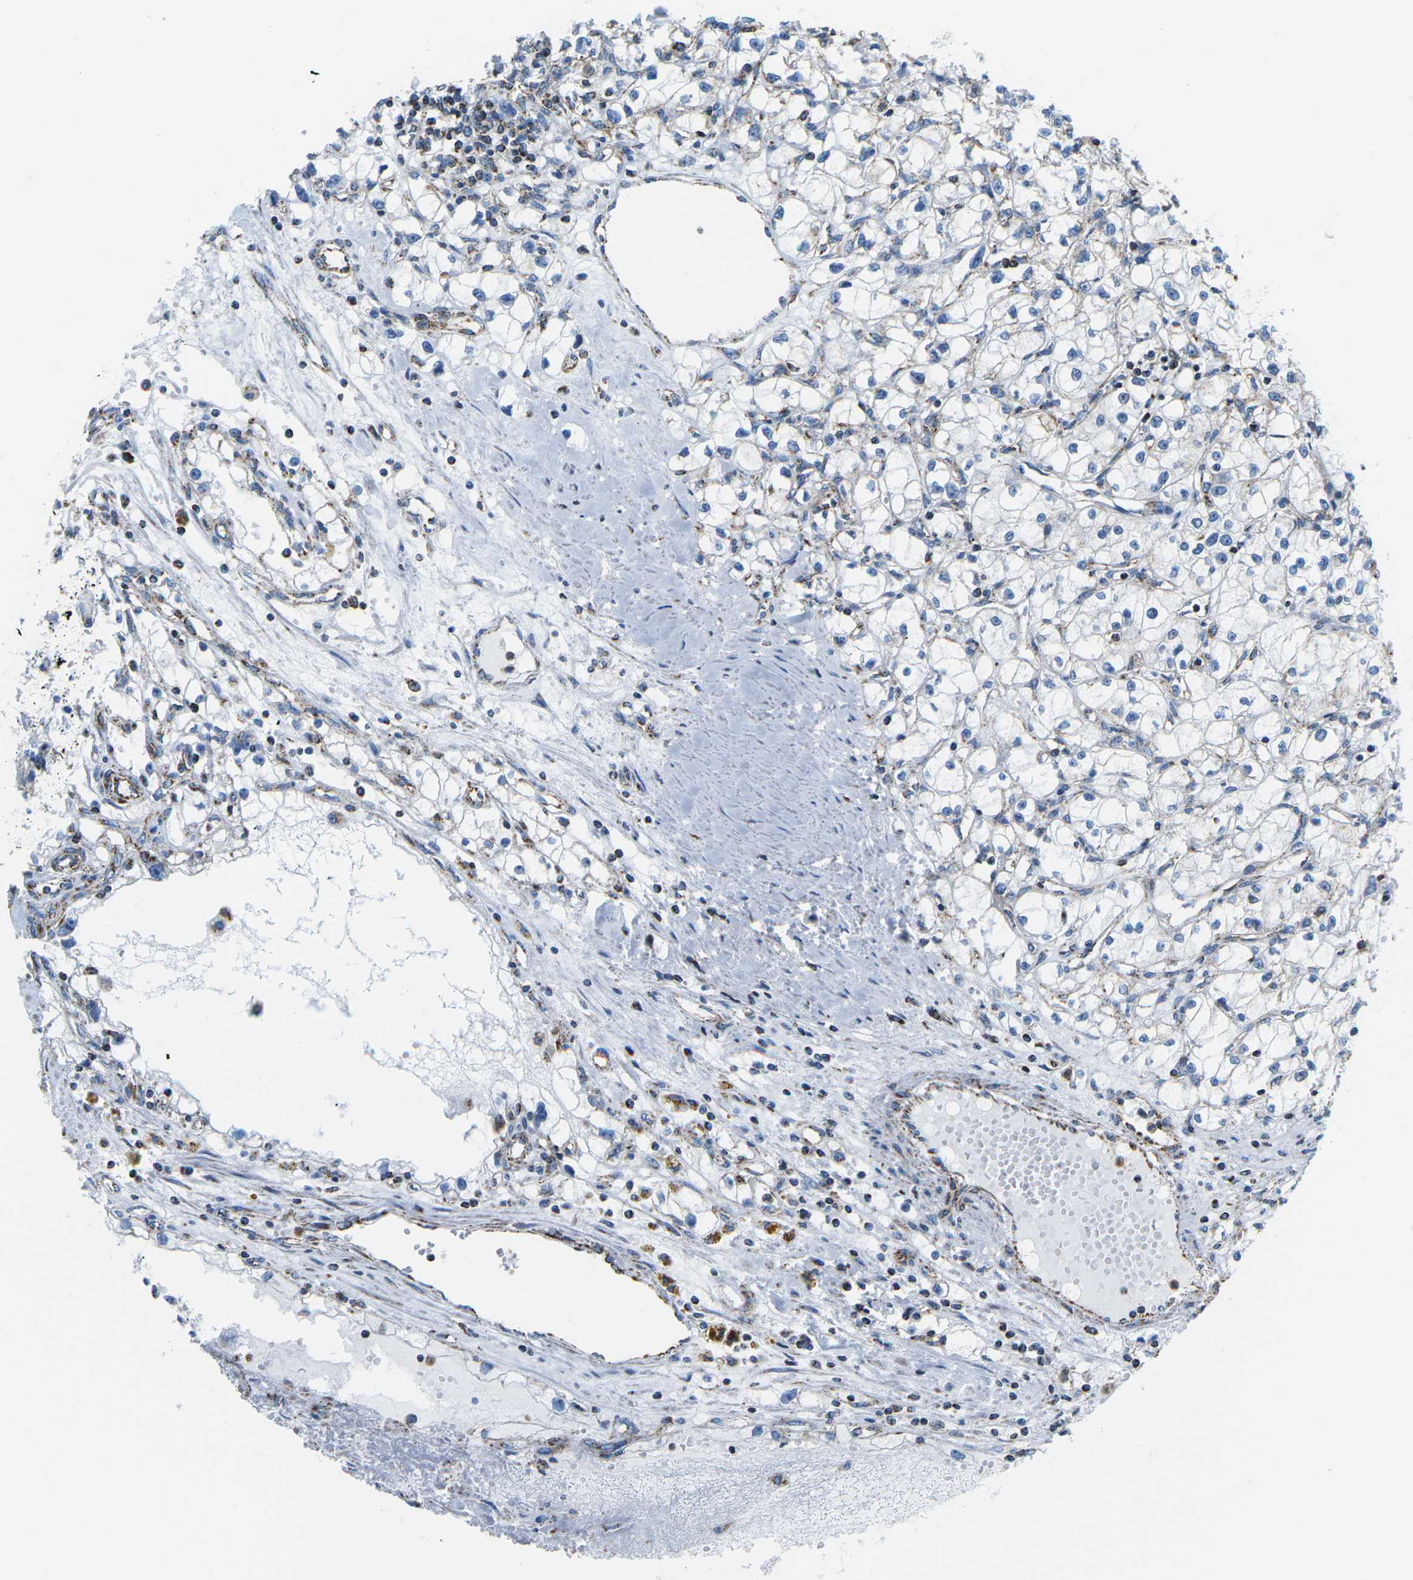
{"staining": {"intensity": "weak", "quantity": "<25%", "location": "cytoplasmic/membranous"}, "tissue": "renal cancer", "cell_type": "Tumor cells", "image_type": "cancer", "snomed": [{"axis": "morphology", "description": "Adenocarcinoma, NOS"}, {"axis": "topography", "description": "Kidney"}], "caption": "Renal cancer (adenocarcinoma) was stained to show a protein in brown. There is no significant expression in tumor cells.", "gene": "COX6C", "patient": {"sex": "male", "age": 56}}